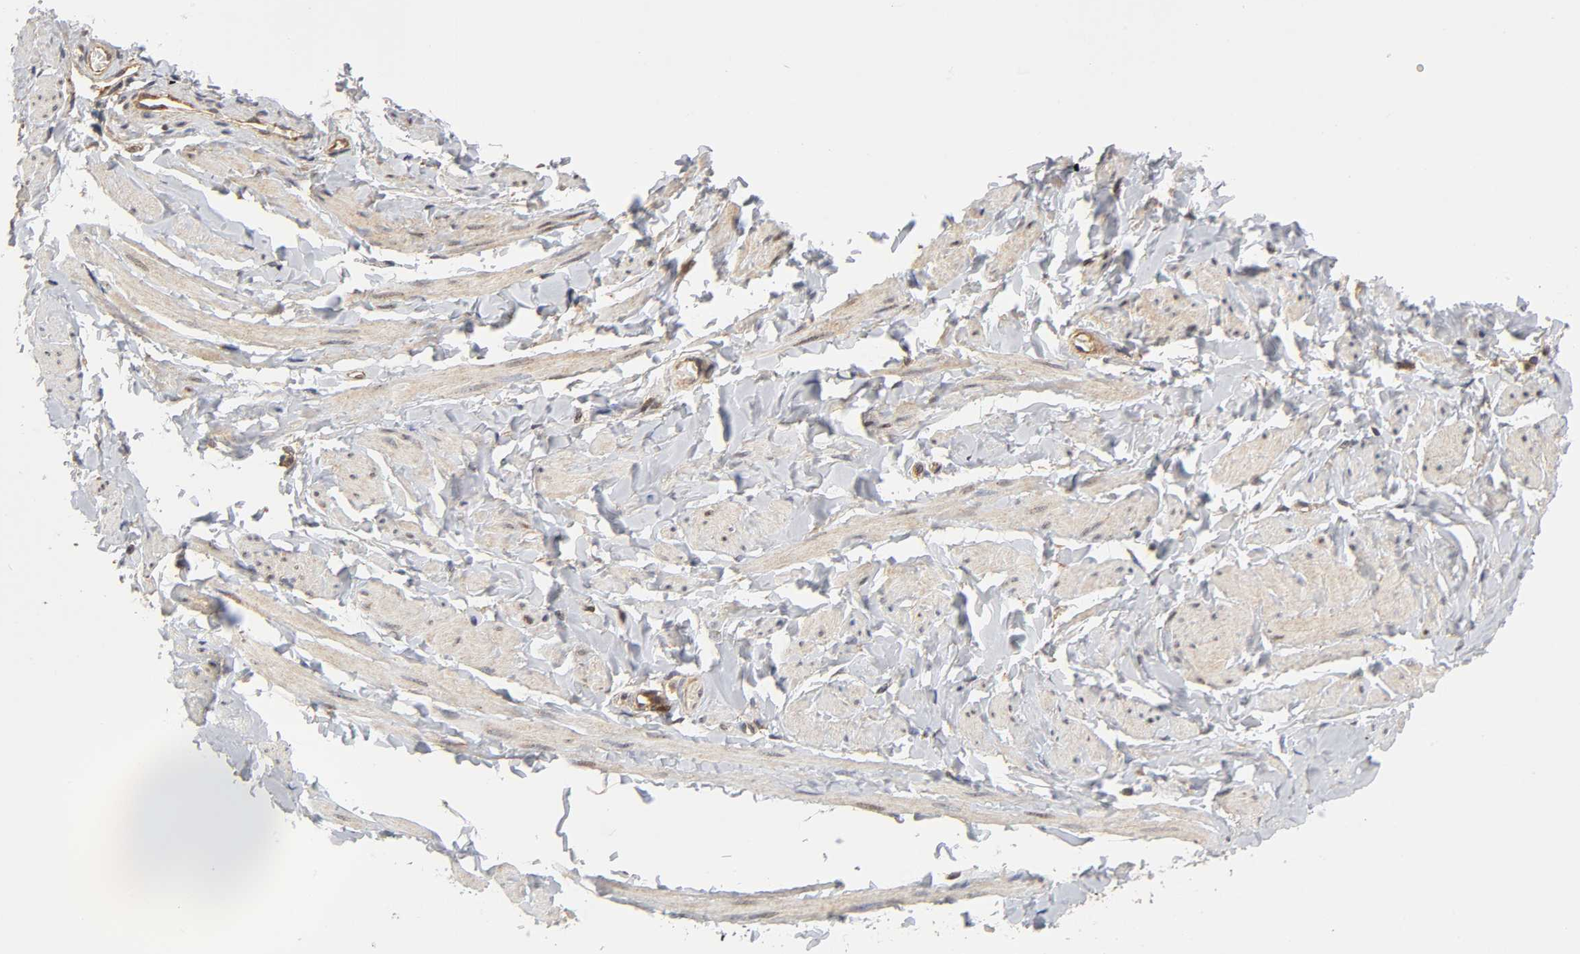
{"staining": {"intensity": "moderate", "quantity": "25%-75%", "location": "cytoplasmic/membranous"}, "tissue": "vagina", "cell_type": "Squamous epithelial cells", "image_type": "normal", "snomed": [{"axis": "morphology", "description": "Normal tissue, NOS"}, {"axis": "topography", "description": "Vagina"}], "caption": "Squamous epithelial cells demonstrate medium levels of moderate cytoplasmic/membranous expression in approximately 25%-75% of cells in normal human vagina. (DAB IHC with brightfield microscopy, high magnification).", "gene": "PAFAH1B1", "patient": {"sex": "female", "age": 55}}